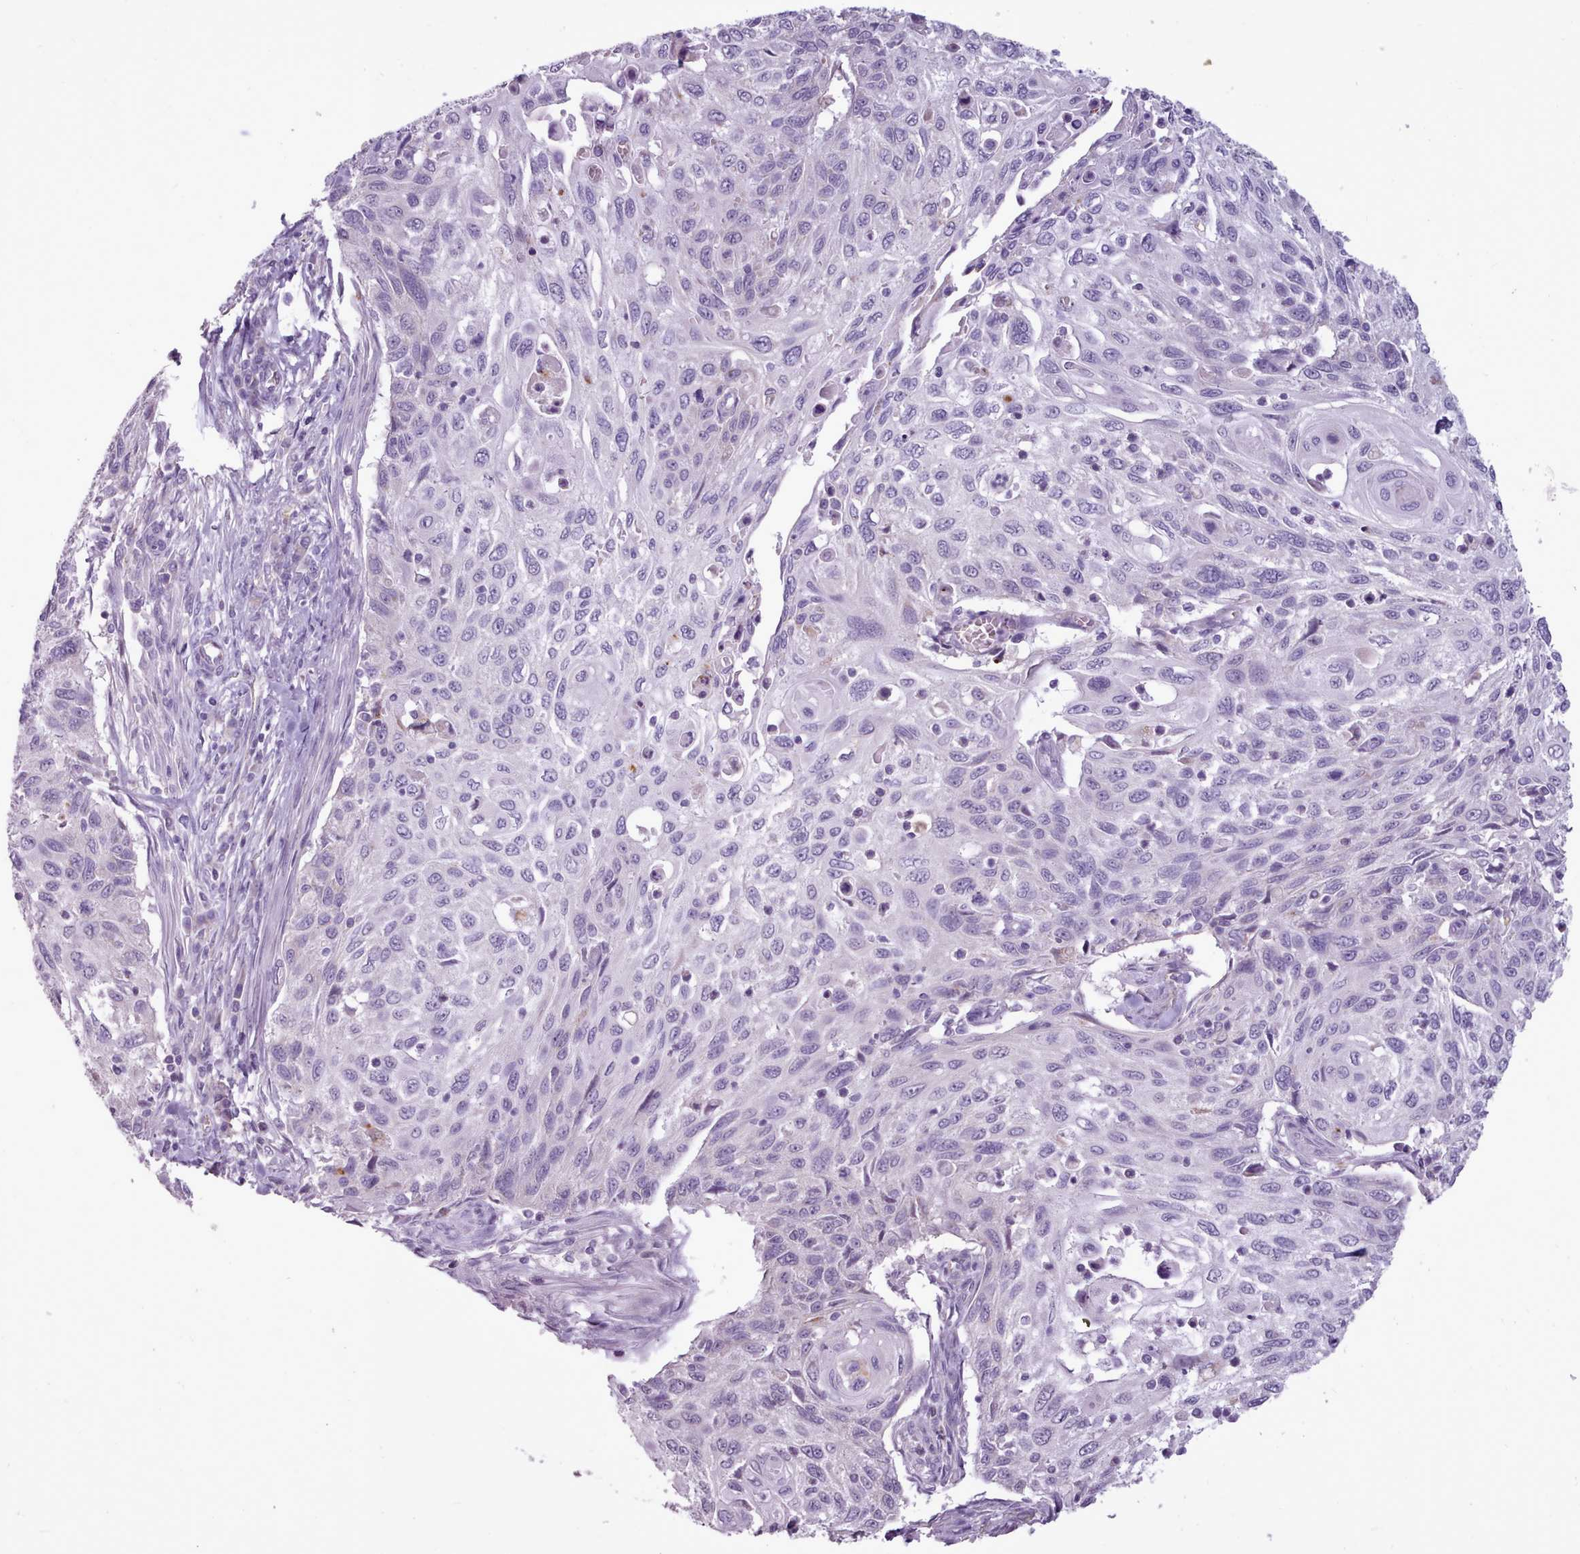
{"staining": {"intensity": "negative", "quantity": "none", "location": "none"}, "tissue": "cervical cancer", "cell_type": "Tumor cells", "image_type": "cancer", "snomed": [{"axis": "morphology", "description": "Squamous cell carcinoma, NOS"}, {"axis": "topography", "description": "Cervix"}], "caption": "A high-resolution histopathology image shows immunohistochemistry staining of cervical squamous cell carcinoma, which demonstrates no significant positivity in tumor cells.", "gene": "ATRAID", "patient": {"sex": "female", "age": 70}}